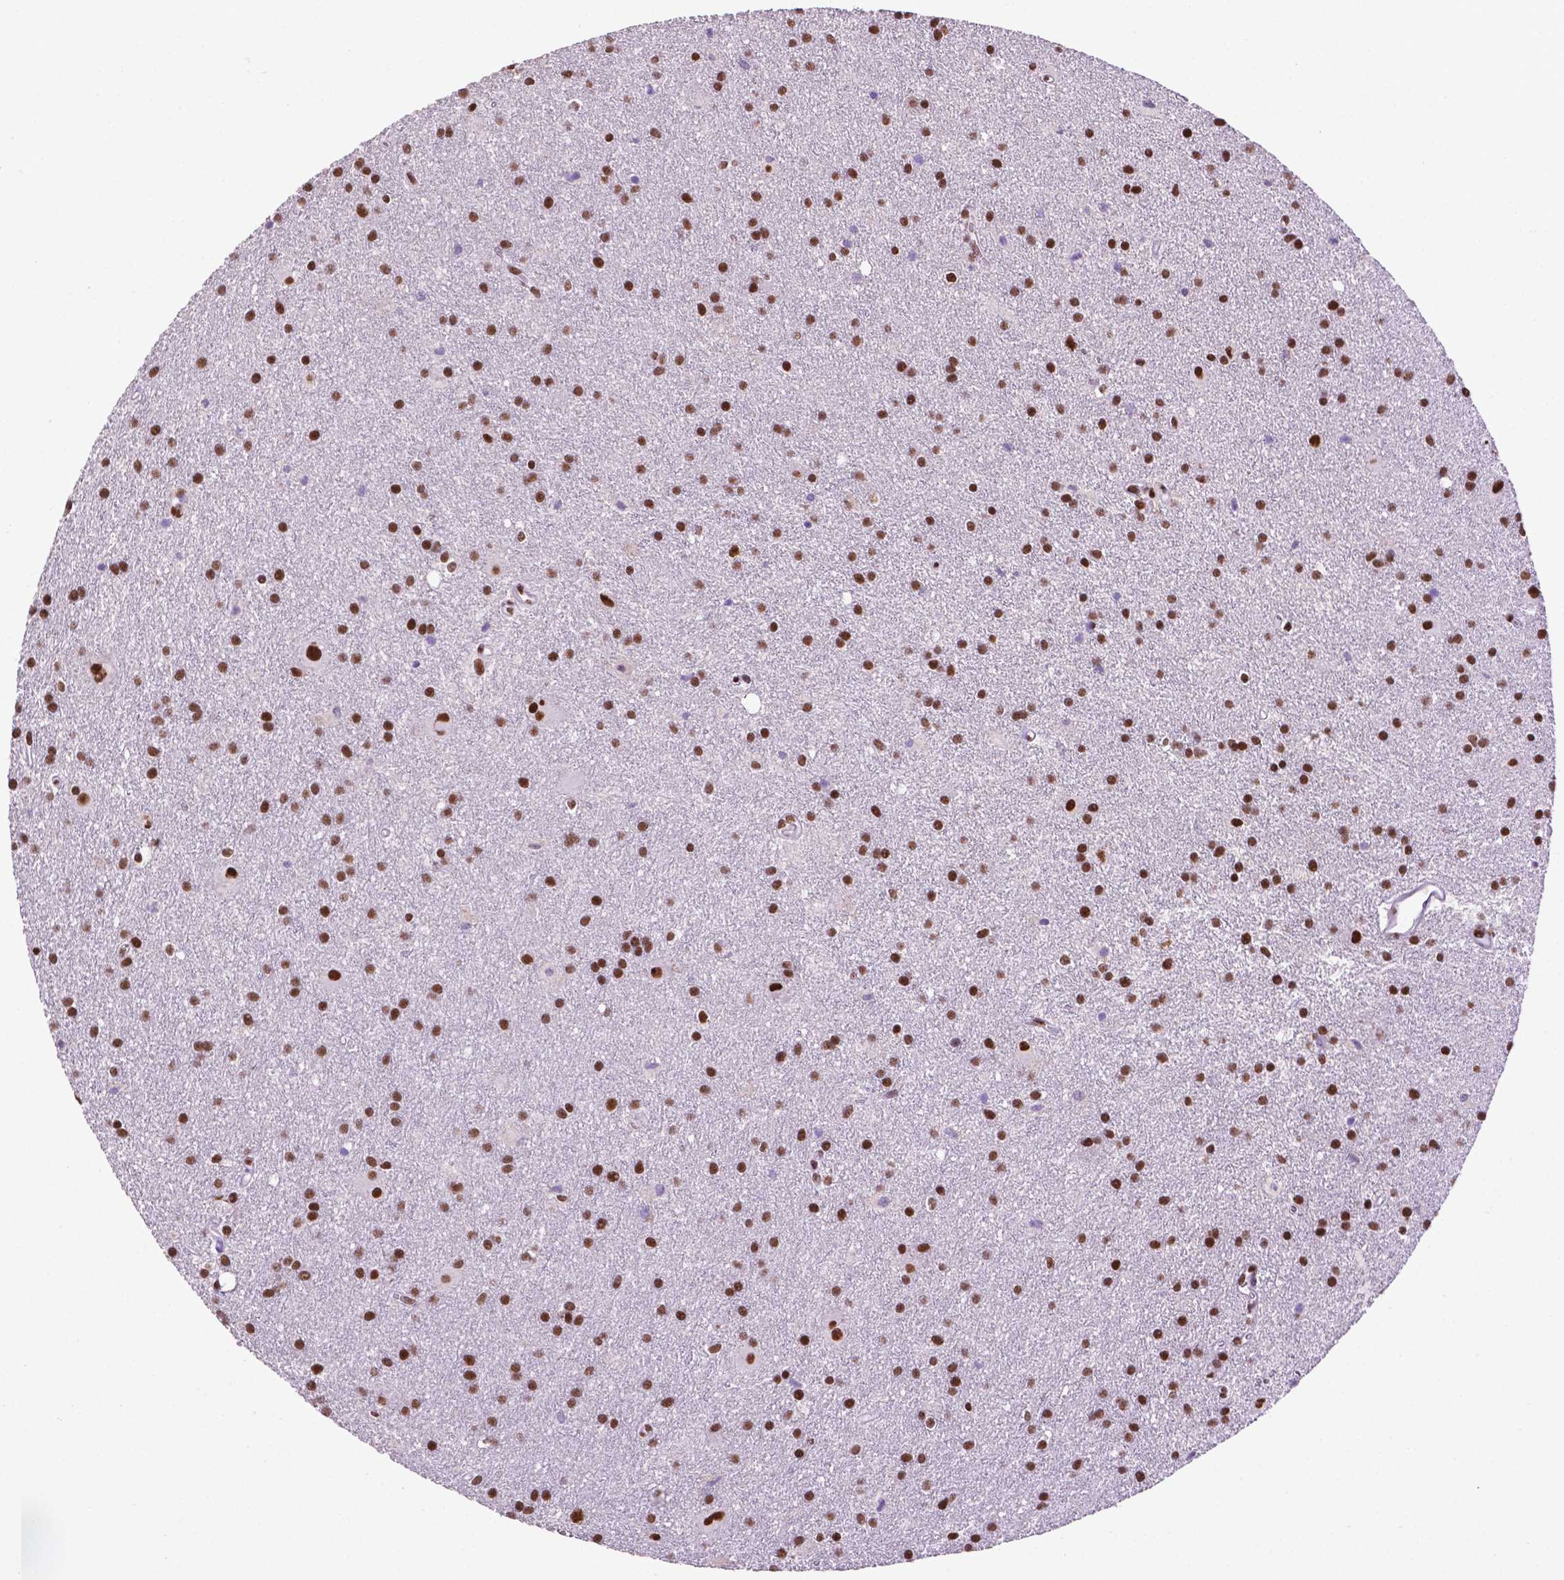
{"staining": {"intensity": "strong", "quantity": ">75%", "location": "nuclear"}, "tissue": "glioma", "cell_type": "Tumor cells", "image_type": "cancer", "snomed": [{"axis": "morphology", "description": "Glioma, malignant, Low grade"}, {"axis": "topography", "description": "Brain"}], "caption": "Malignant low-grade glioma stained for a protein reveals strong nuclear positivity in tumor cells.", "gene": "CCAR2", "patient": {"sex": "male", "age": 58}}